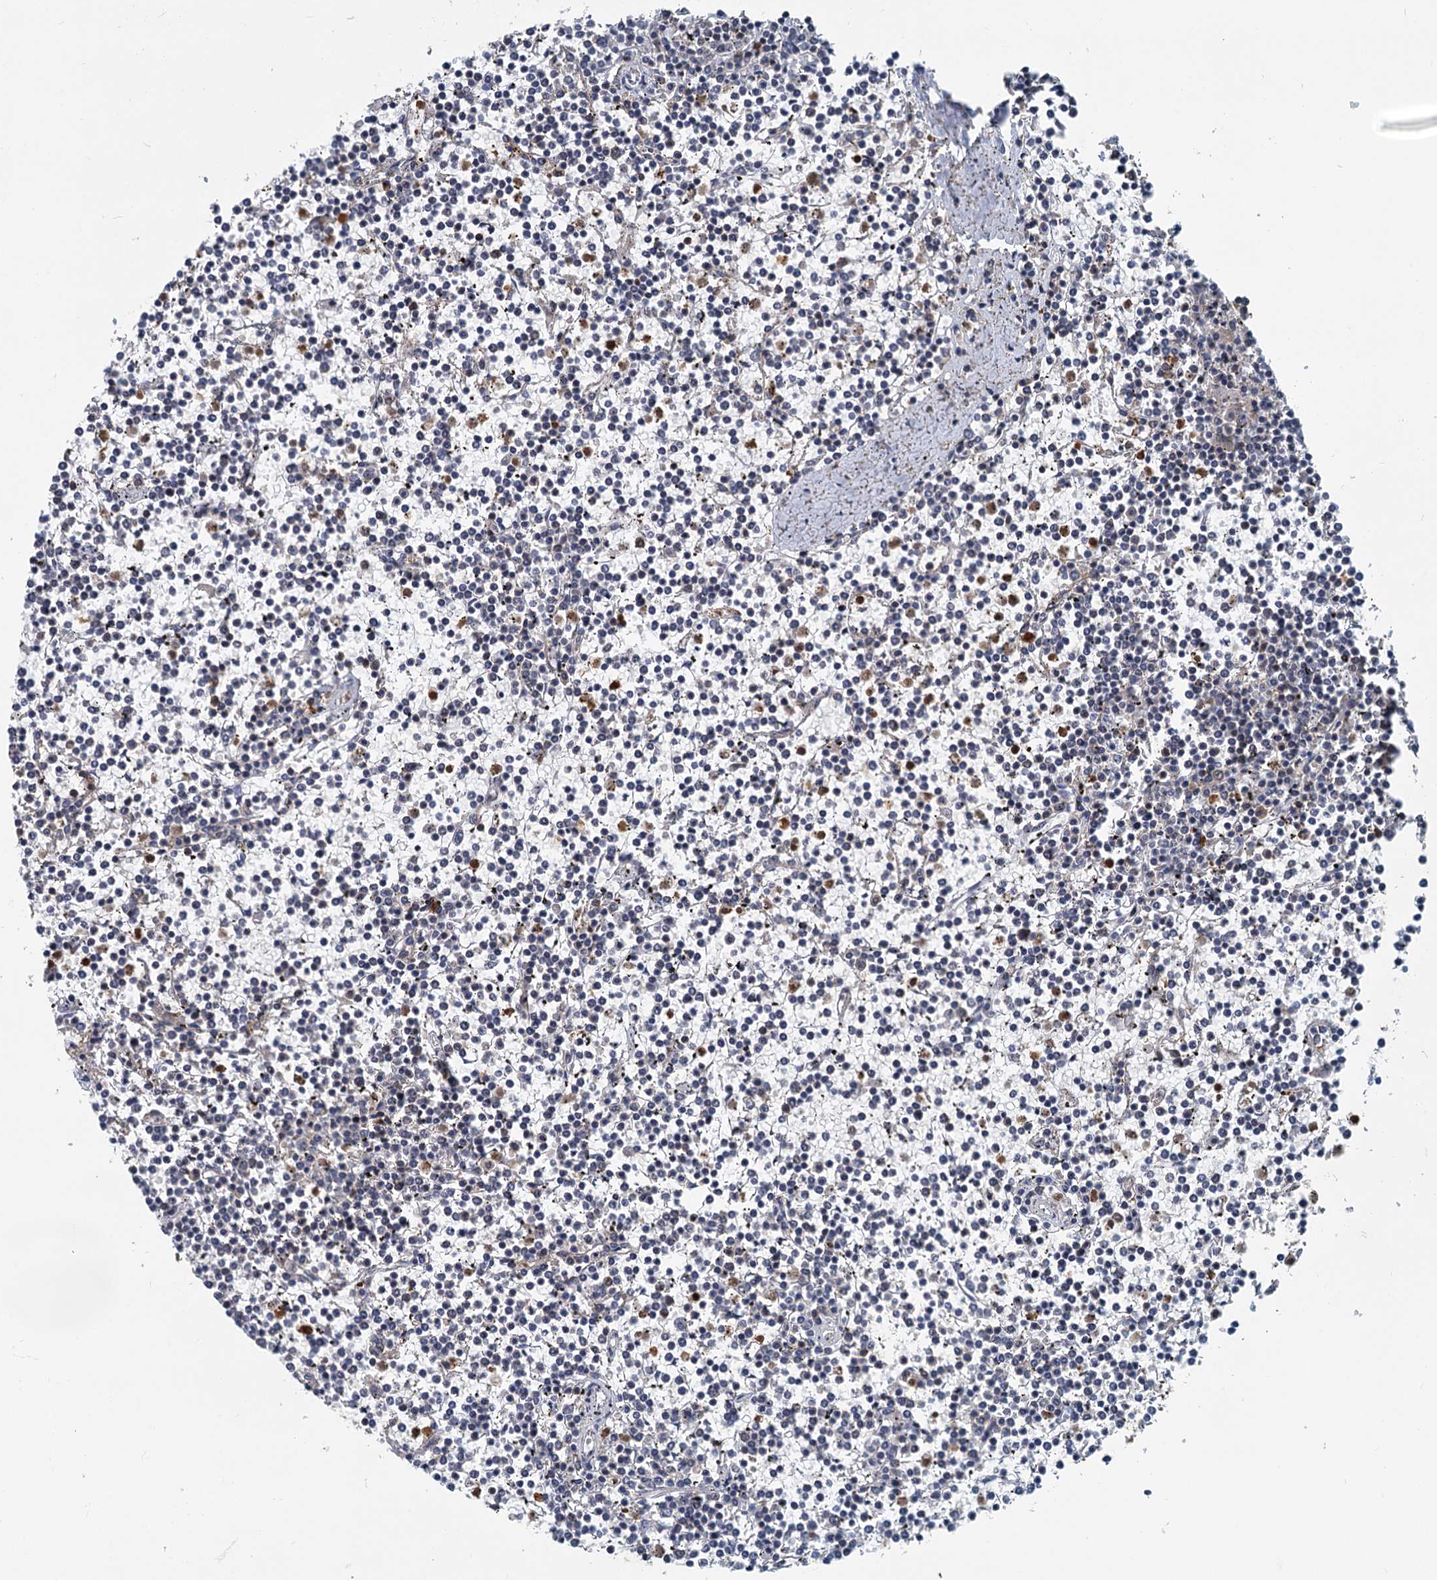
{"staining": {"intensity": "negative", "quantity": "none", "location": "none"}, "tissue": "lymphoma", "cell_type": "Tumor cells", "image_type": "cancer", "snomed": [{"axis": "morphology", "description": "Malignant lymphoma, non-Hodgkin's type, Low grade"}, {"axis": "topography", "description": "Spleen"}], "caption": "Lymphoma was stained to show a protein in brown. There is no significant positivity in tumor cells.", "gene": "GPI", "patient": {"sex": "female", "age": 19}}